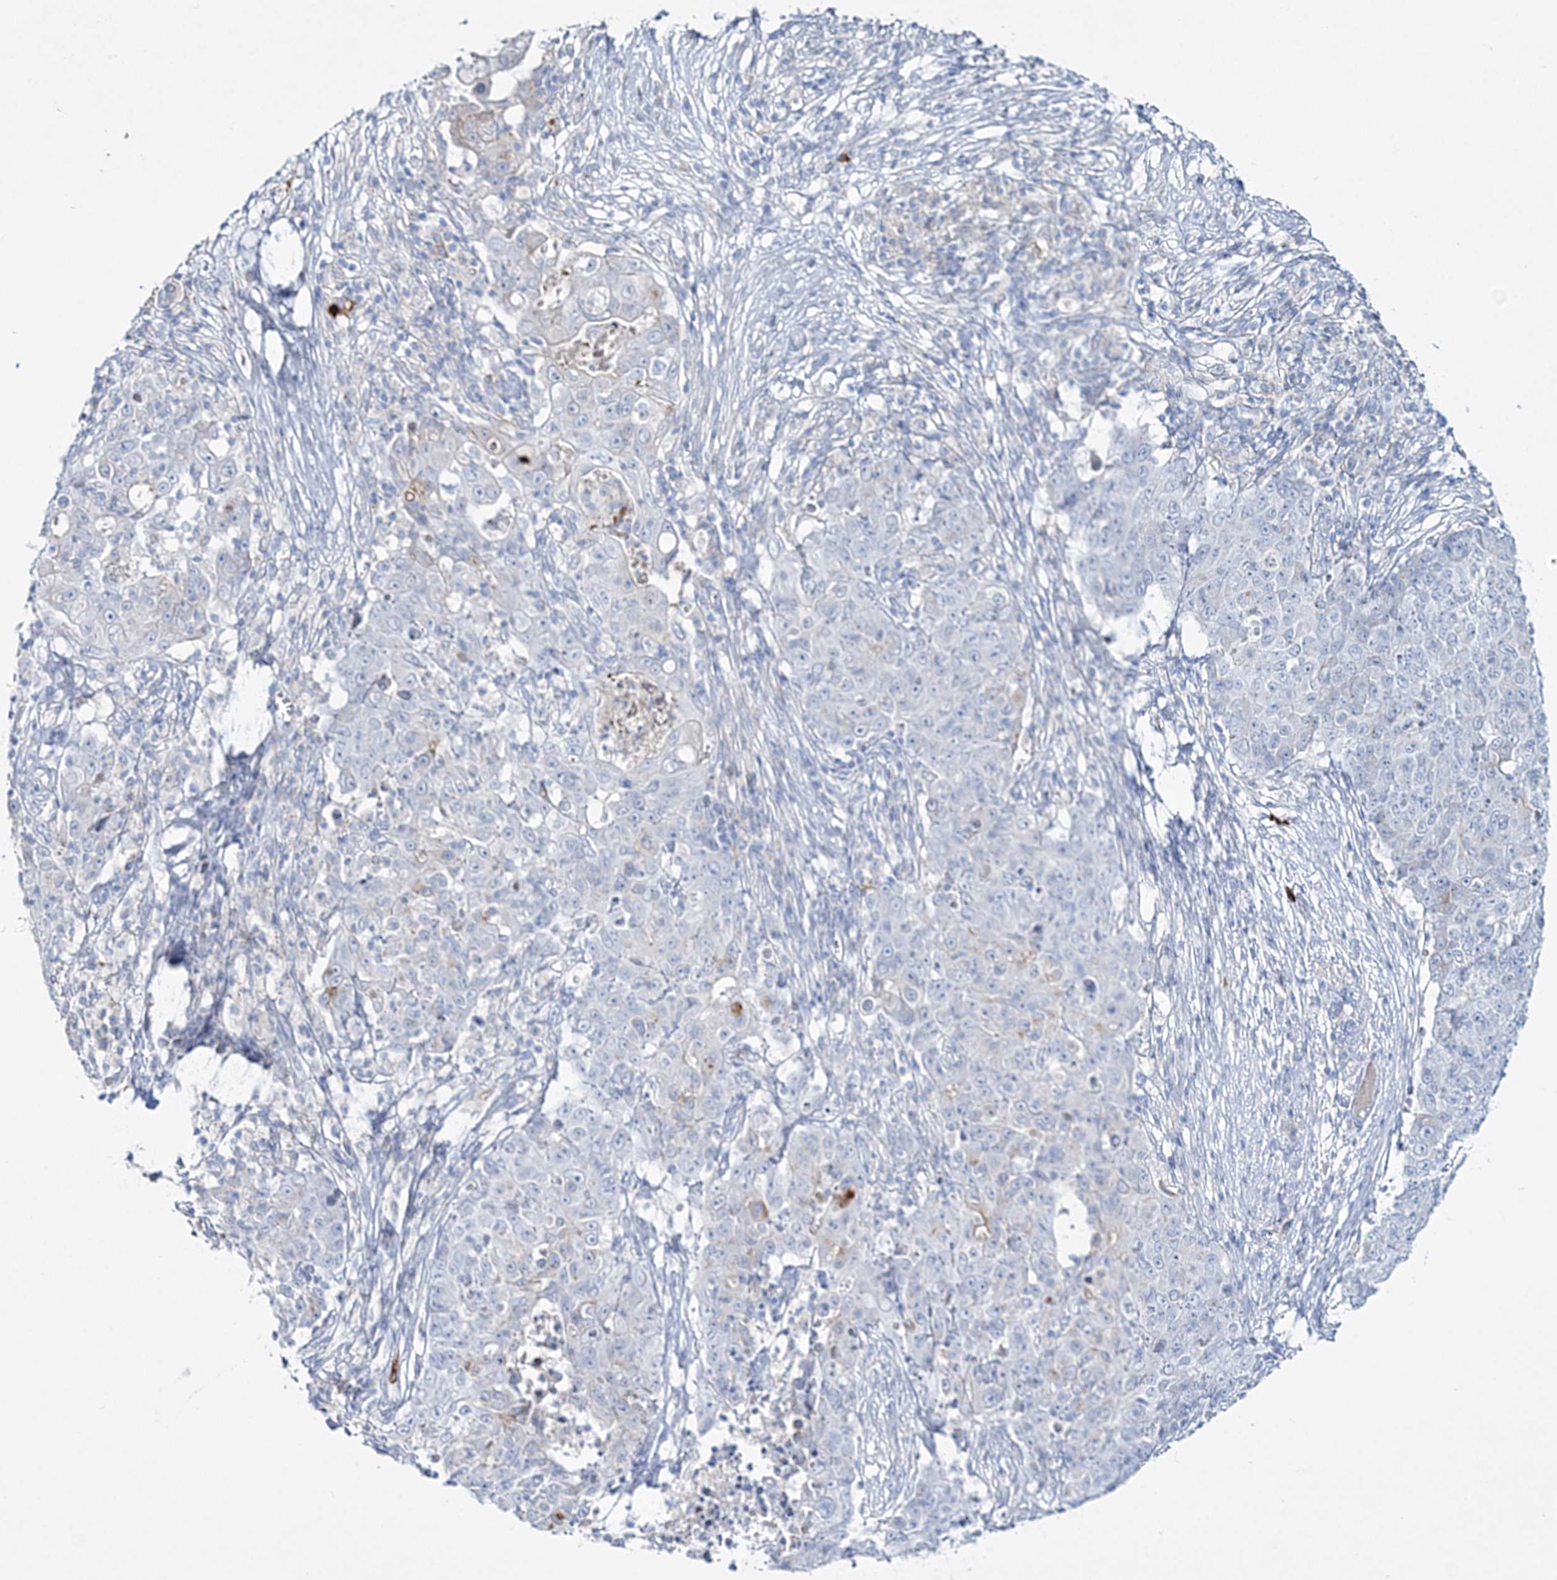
{"staining": {"intensity": "negative", "quantity": "none", "location": "none"}, "tissue": "ovarian cancer", "cell_type": "Tumor cells", "image_type": "cancer", "snomed": [{"axis": "morphology", "description": "Carcinoma, endometroid"}, {"axis": "topography", "description": "Ovary"}], "caption": "Immunohistochemistry (IHC) image of neoplastic tissue: ovarian cancer stained with DAB (3,3'-diaminobenzidine) reveals no significant protein staining in tumor cells. (Stains: DAB immunohistochemistry with hematoxylin counter stain, Microscopy: brightfield microscopy at high magnification).", "gene": "WDSUB1", "patient": {"sex": "female", "age": 42}}